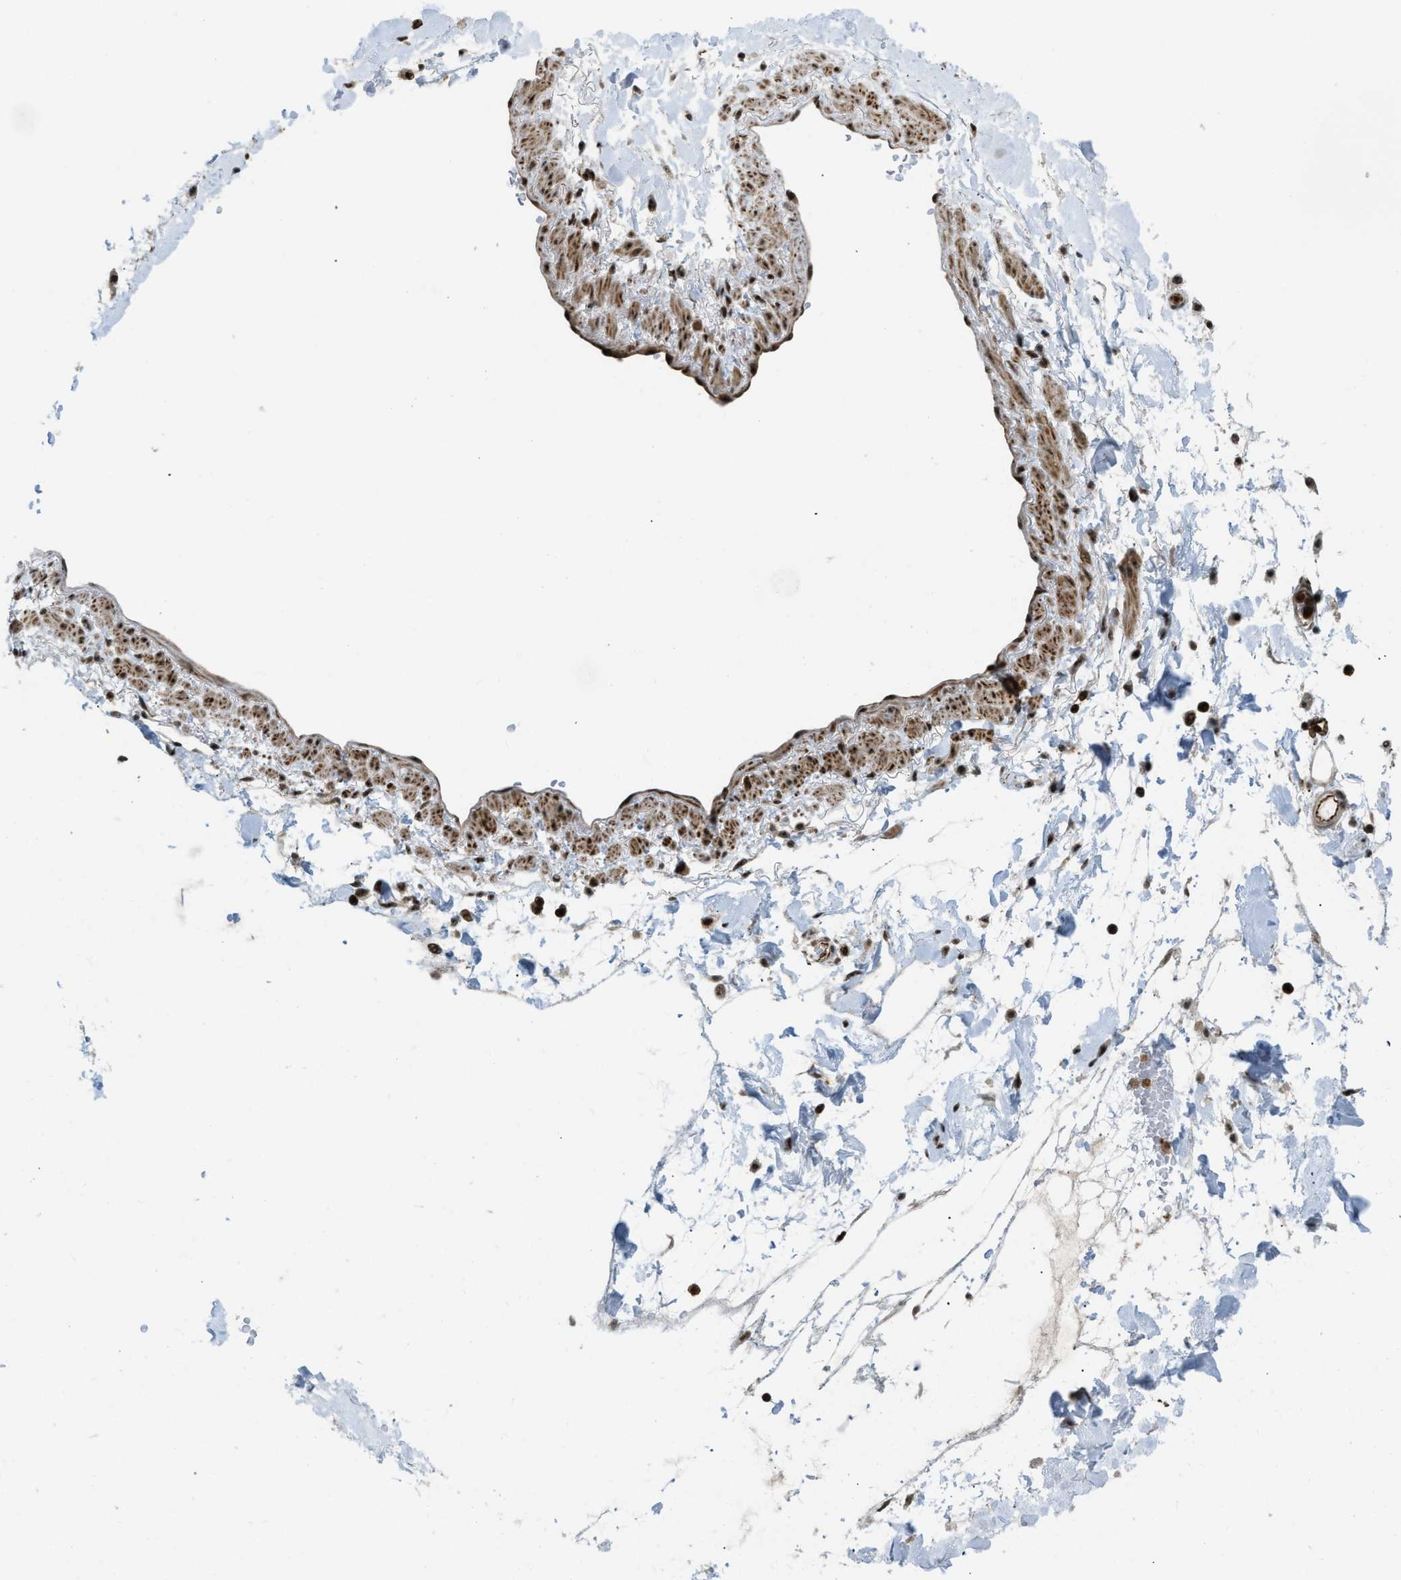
{"staining": {"intensity": "weak", "quantity": ">75%", "location": "cytoplasmic/membranous,nuclear"}, "tissue": "adipose tissue", "cell_type": "Adipocytes", "image_type": "normal", "snomed": [{"axis": "morphology", "description": "Normal tissue, NOS"}, {"axis": "morphology", "description": "Adenocarcinoma, NOS"}, {"axis": "topography", "description": "Duodenum"}, {"axis": "topography", "description": "Peripheral nerve tissue"}], "caption": "Immunohistochemistry photomicrograph of normal adipose tissue: adipose tissue stained using immunohistochemistry (IHC) displays low levels of weak protein expression localized specifically in the cytoplasmic/membranous,nuclear of adipocytes, appearing as a cytoplasmic/membranous,nuclear brown color.", "gene": "E2F1", "patient": {"sex": "female", "age": 60}}